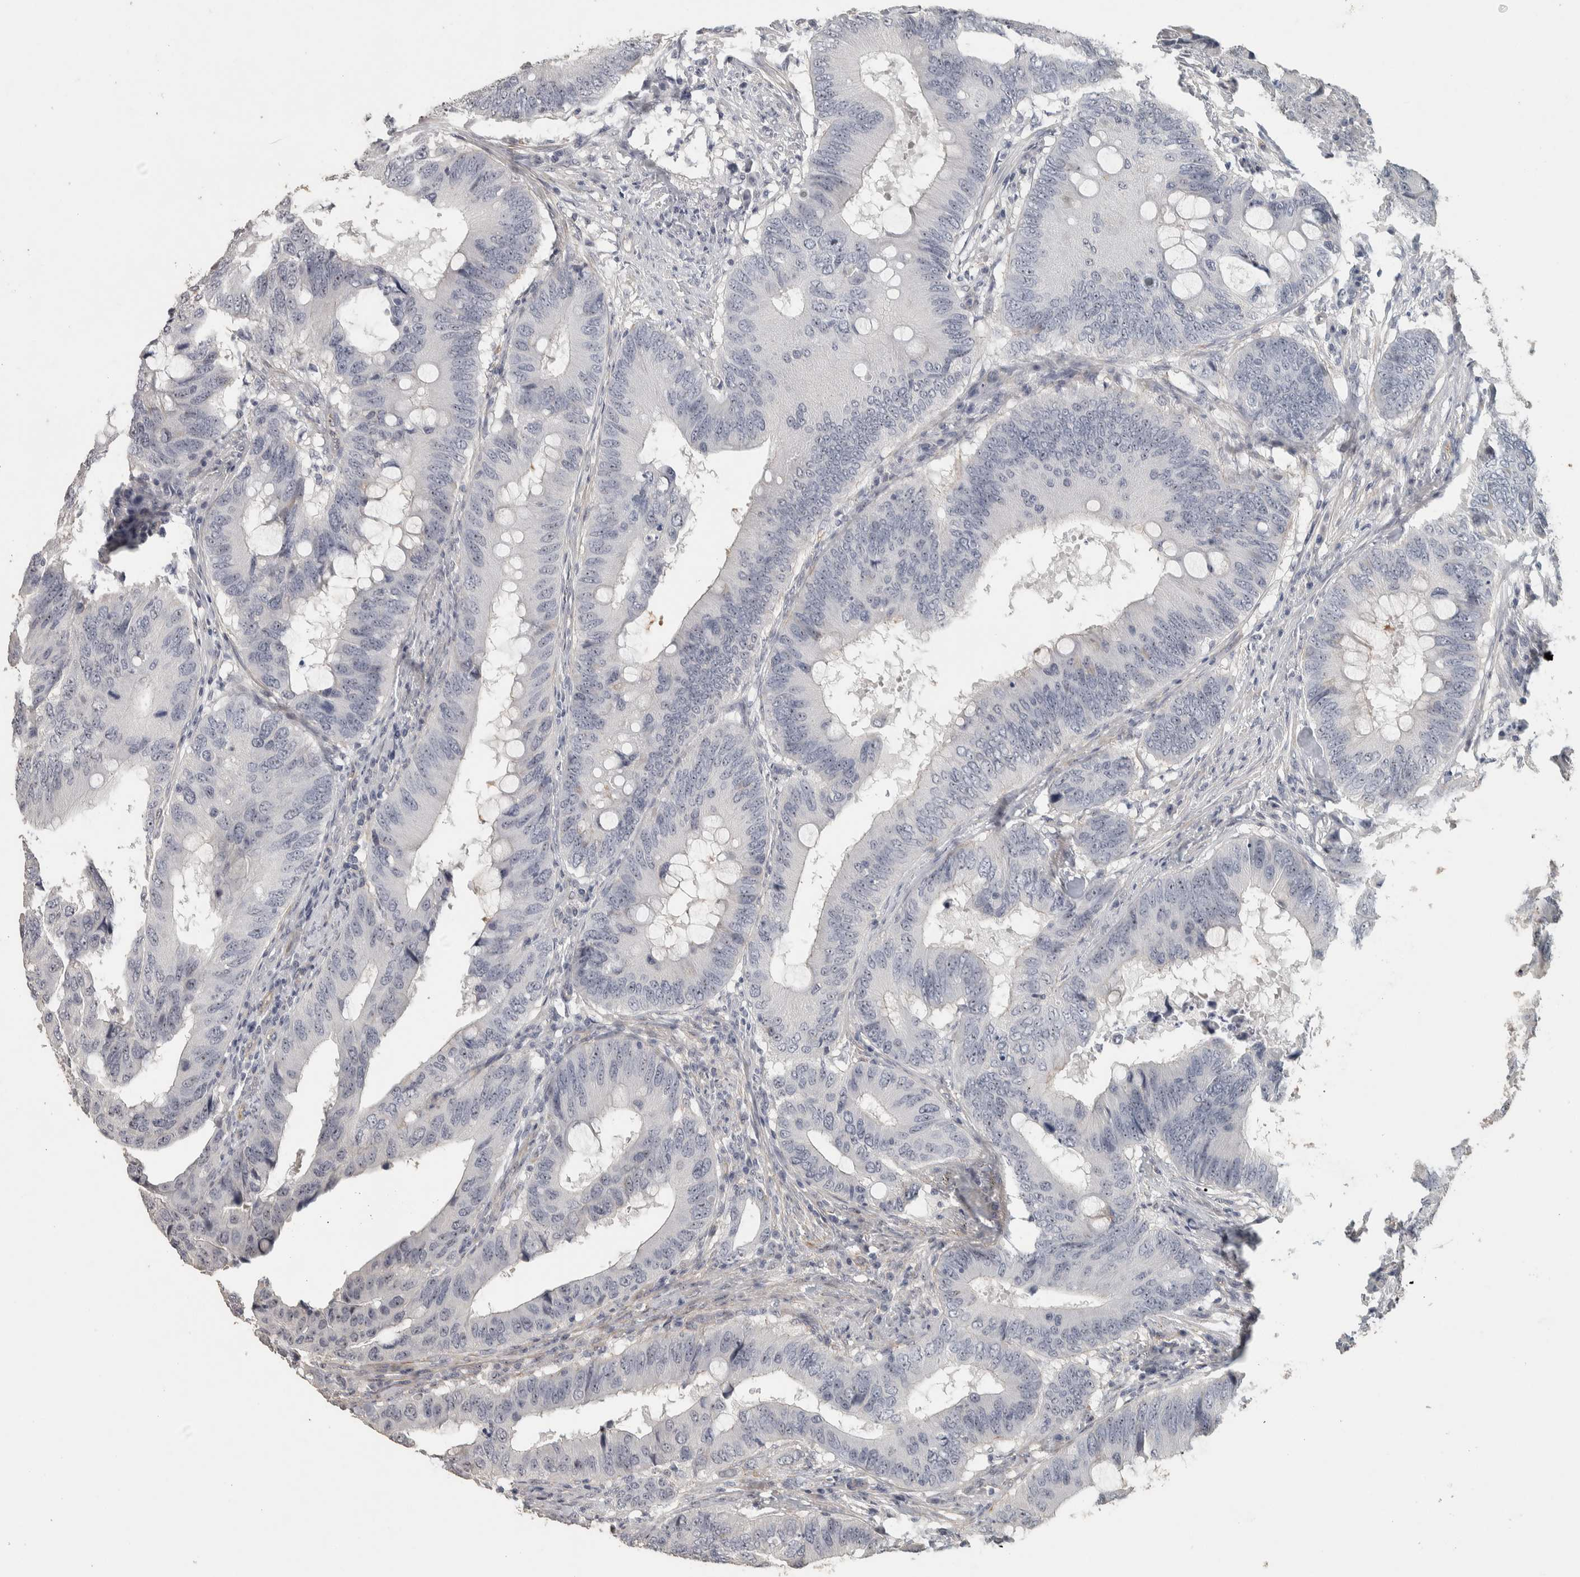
{"staining": {"intensity": "negative", "quantity": "none", "location": "none"}, "tissue": "colorectal cancer", "cell_type": "Tumor cells", "image_type": "cancer", "snomed": [{"axis": "morphology", "description": "Adenocarcinoma, NOS"}, {"axis": "topography", "description": "Colon"}], "caption": "Colorectal adenocarcinoma stained for a protein using immunohistochemistry demonstrates no expression tumor cells.", "gene": "DCAF10", "patient": {"sex": "male", "age": 71}}